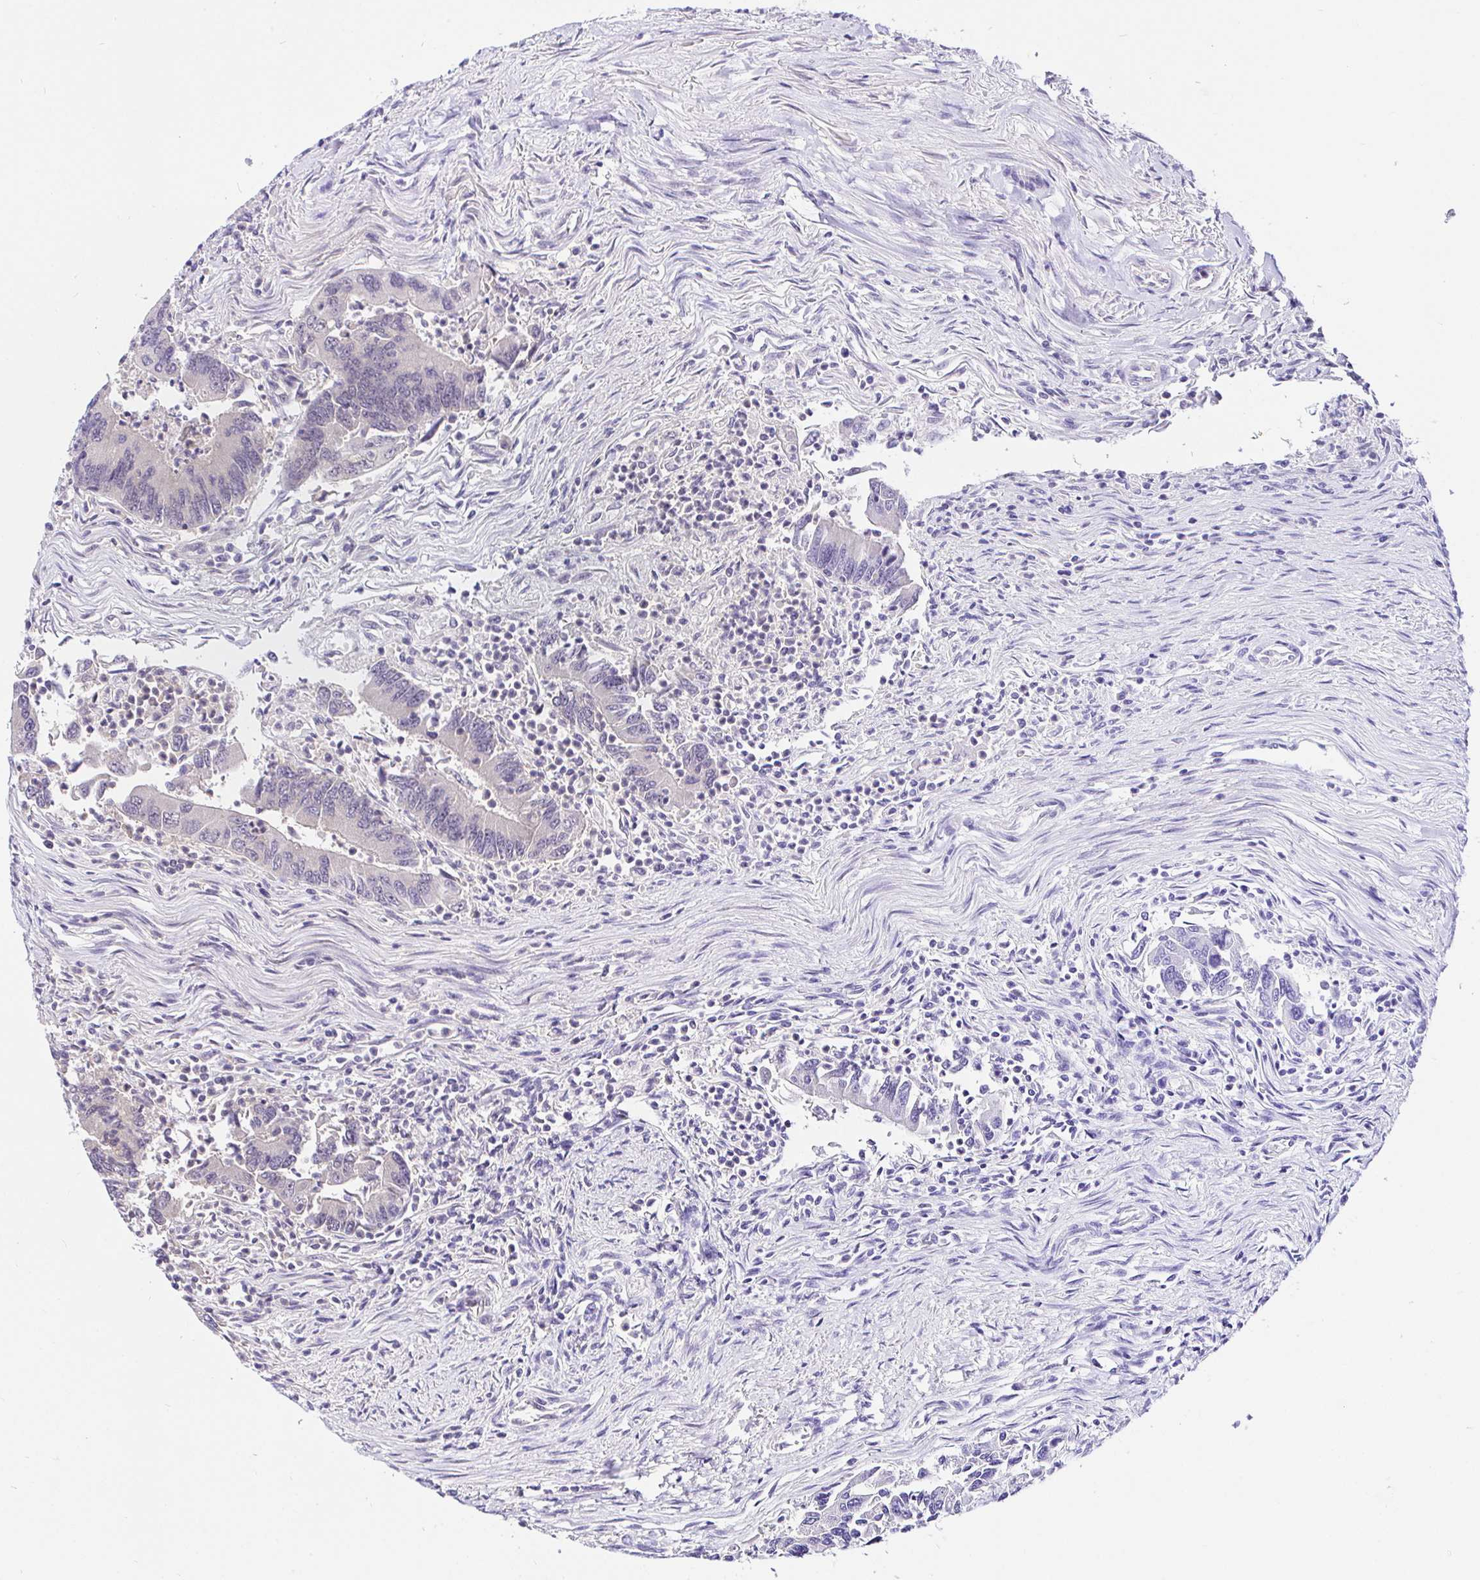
{"staining": {"intensity": "negative", "quantity": "none", "location": "none"}, "tissue": "colorectal cancer", "cell_type": "Tumor cells", "image_type": "cancer", "snomed": [{"axis": "morphology", "description": "Adenocarcinoma, NOS"}, {"axis": "topography", "description": "Colon"}], "caption": "IHC image of human colorectal cancer (adenocarcinoma) stained for a protein (brown), which exhibits no expression in tumor cells.", "gene": "UBE2M", "patient": {"sex": "female", "age": 67}}